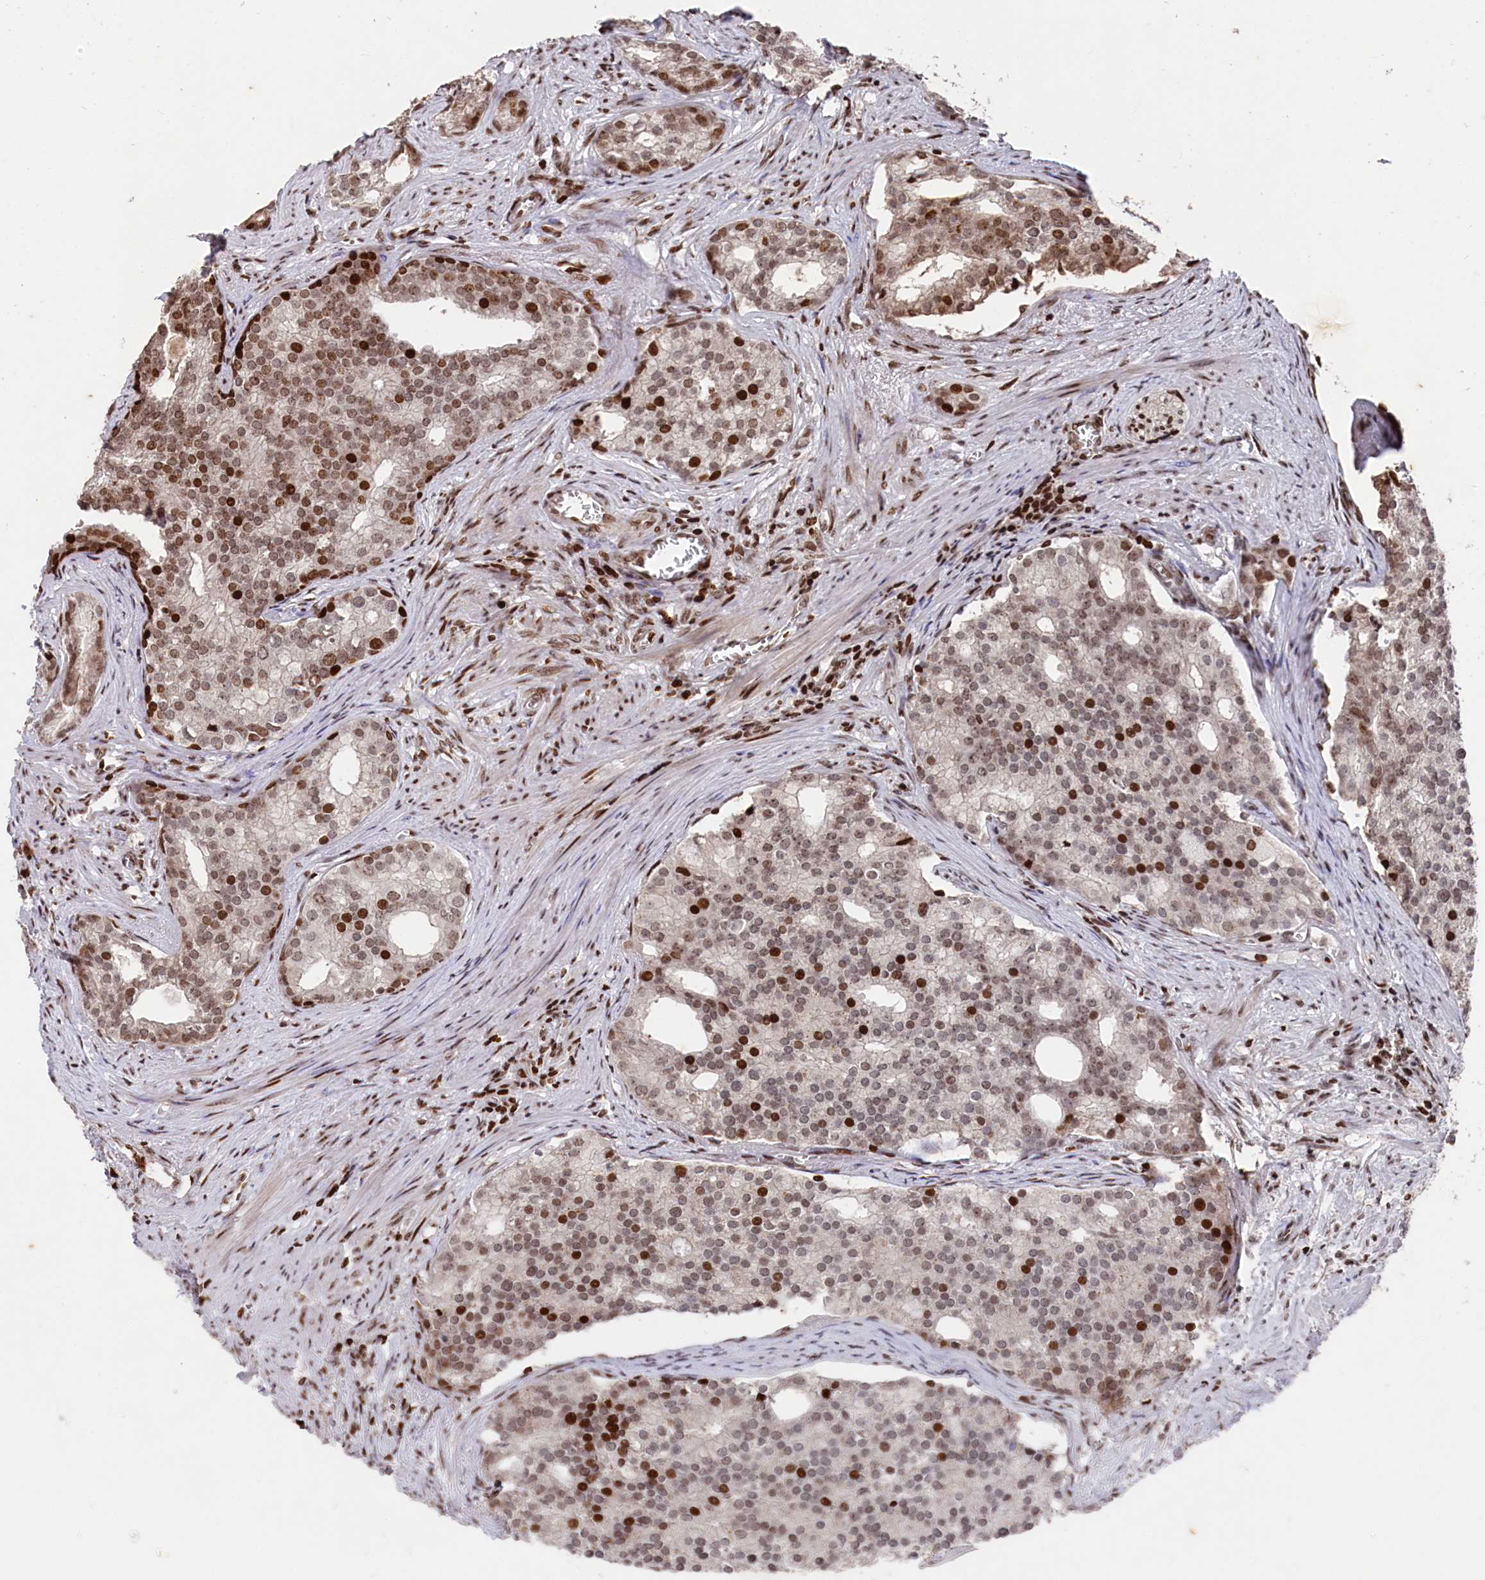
{"staining": {"intensity": "strong", "quantity": "<25%", "location": "nuclear"}, "tissue": "prostate cancer", "cell_type": "Tumor cells", "image_type": "cancer", "snomed": [{"axis": "morphology", "description": "Adenocarcinoma, Low grade"}, {"axis": "topography", "description": "Prostate"}], "caption": "Adenocarcinoma (low-grade) (prostate) stained with IHC reveals strong nuclear expression in approximately <25% of tumor cells. (DAB IHC, brown staining for protein, blue staining for nuclei).", "gene": "MCF2L2", "patient": {"sex": "male", "age": 71}}